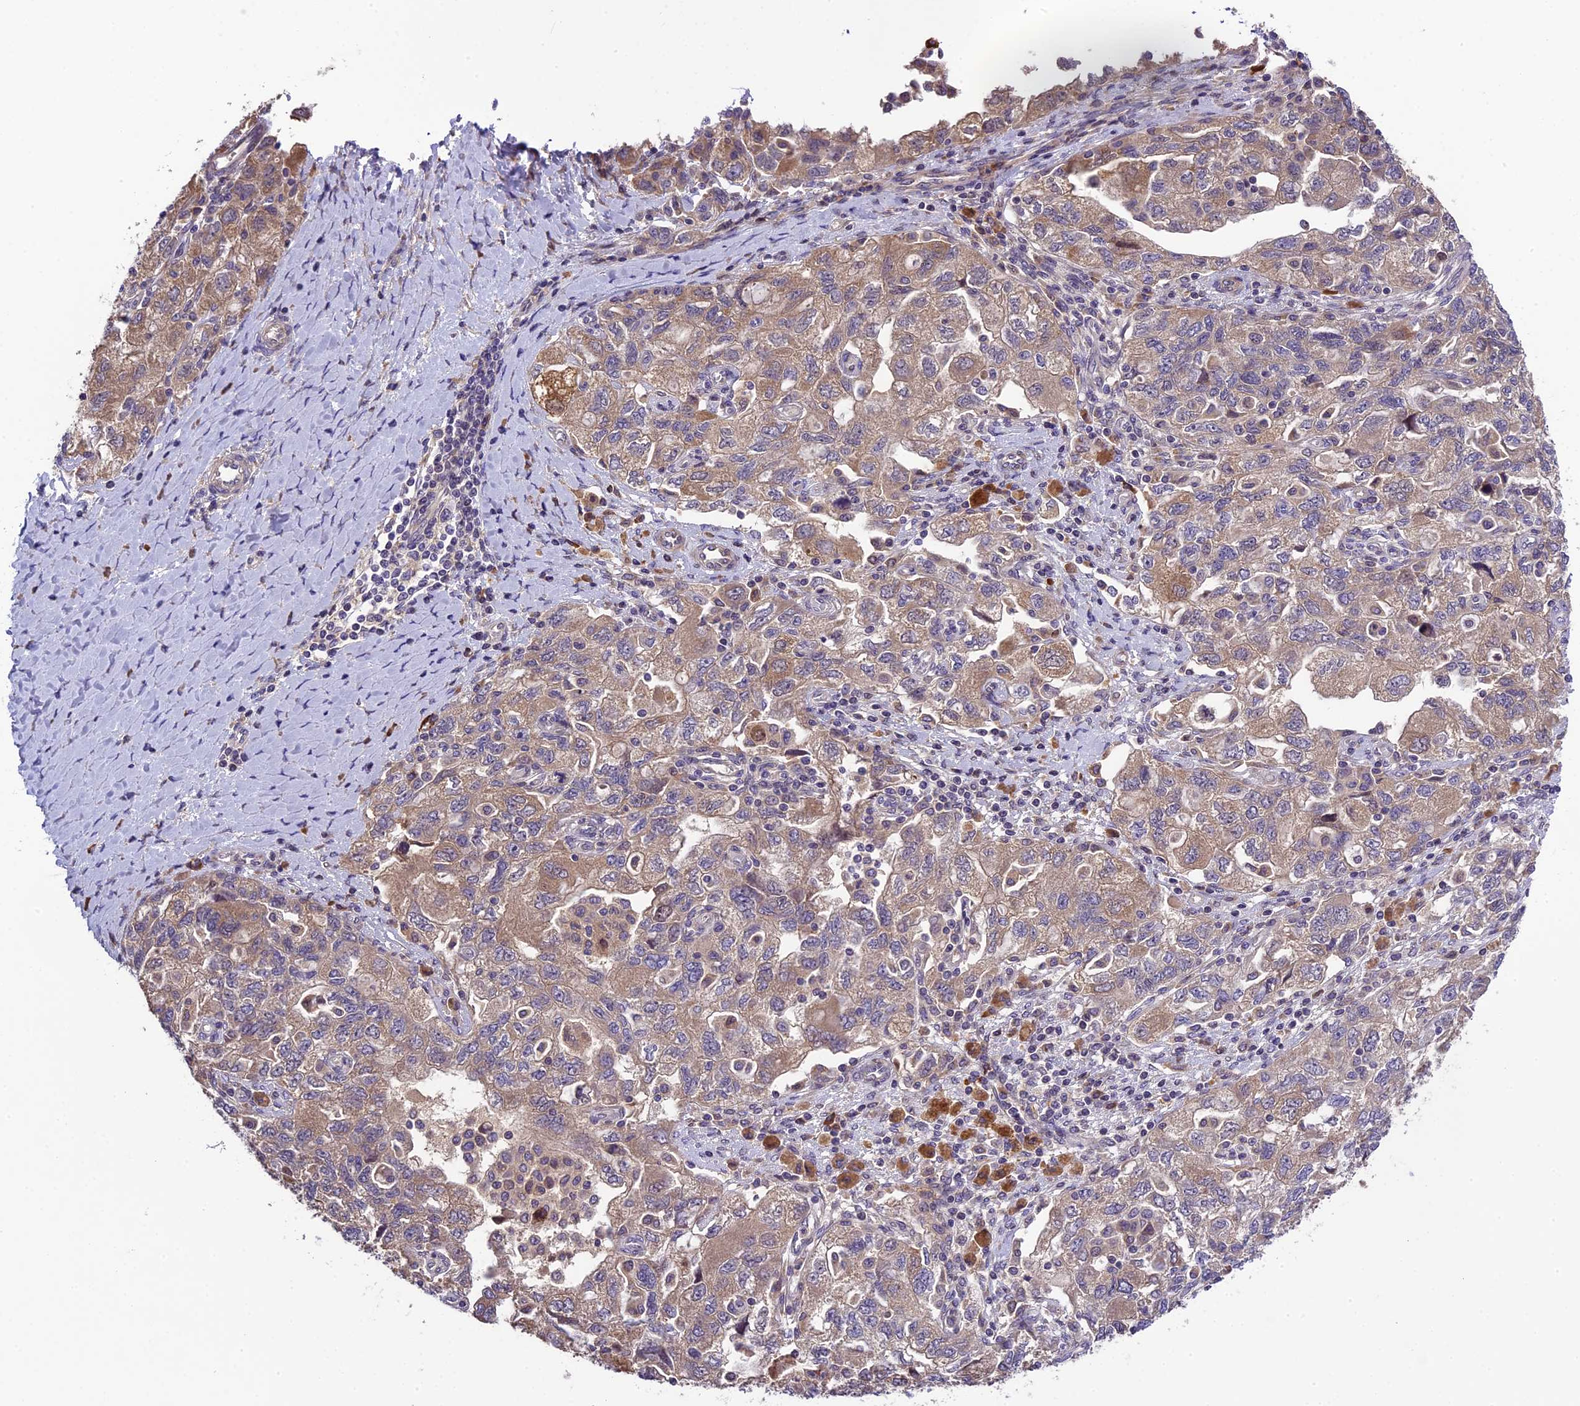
{"staining": {"intensity": "weak", "quantity": "25%-75%", "location": "cytoplasmic/membranous"}, "tissue": "ovarian cancer", "cell_type": "Tumor cells", "image_type": "cancer", "snomed": [{"axis": "morphology", "description": "Carcinoma, NOS"}, {"axis": "morphology", "description": "Cystadenocarcinoma, serous, NOS"}, {"axis": "topography", "description": "Ovary"}], "caption": "About 25%-75% of tumor cells in ovarian cancer (carcinoma) display weak cytoplasmic/membranous protein positivity as visualized by brown immunohistochemical staining.", "gene": "ABCC10", "patient": {"sex": "female", "age": 69}}